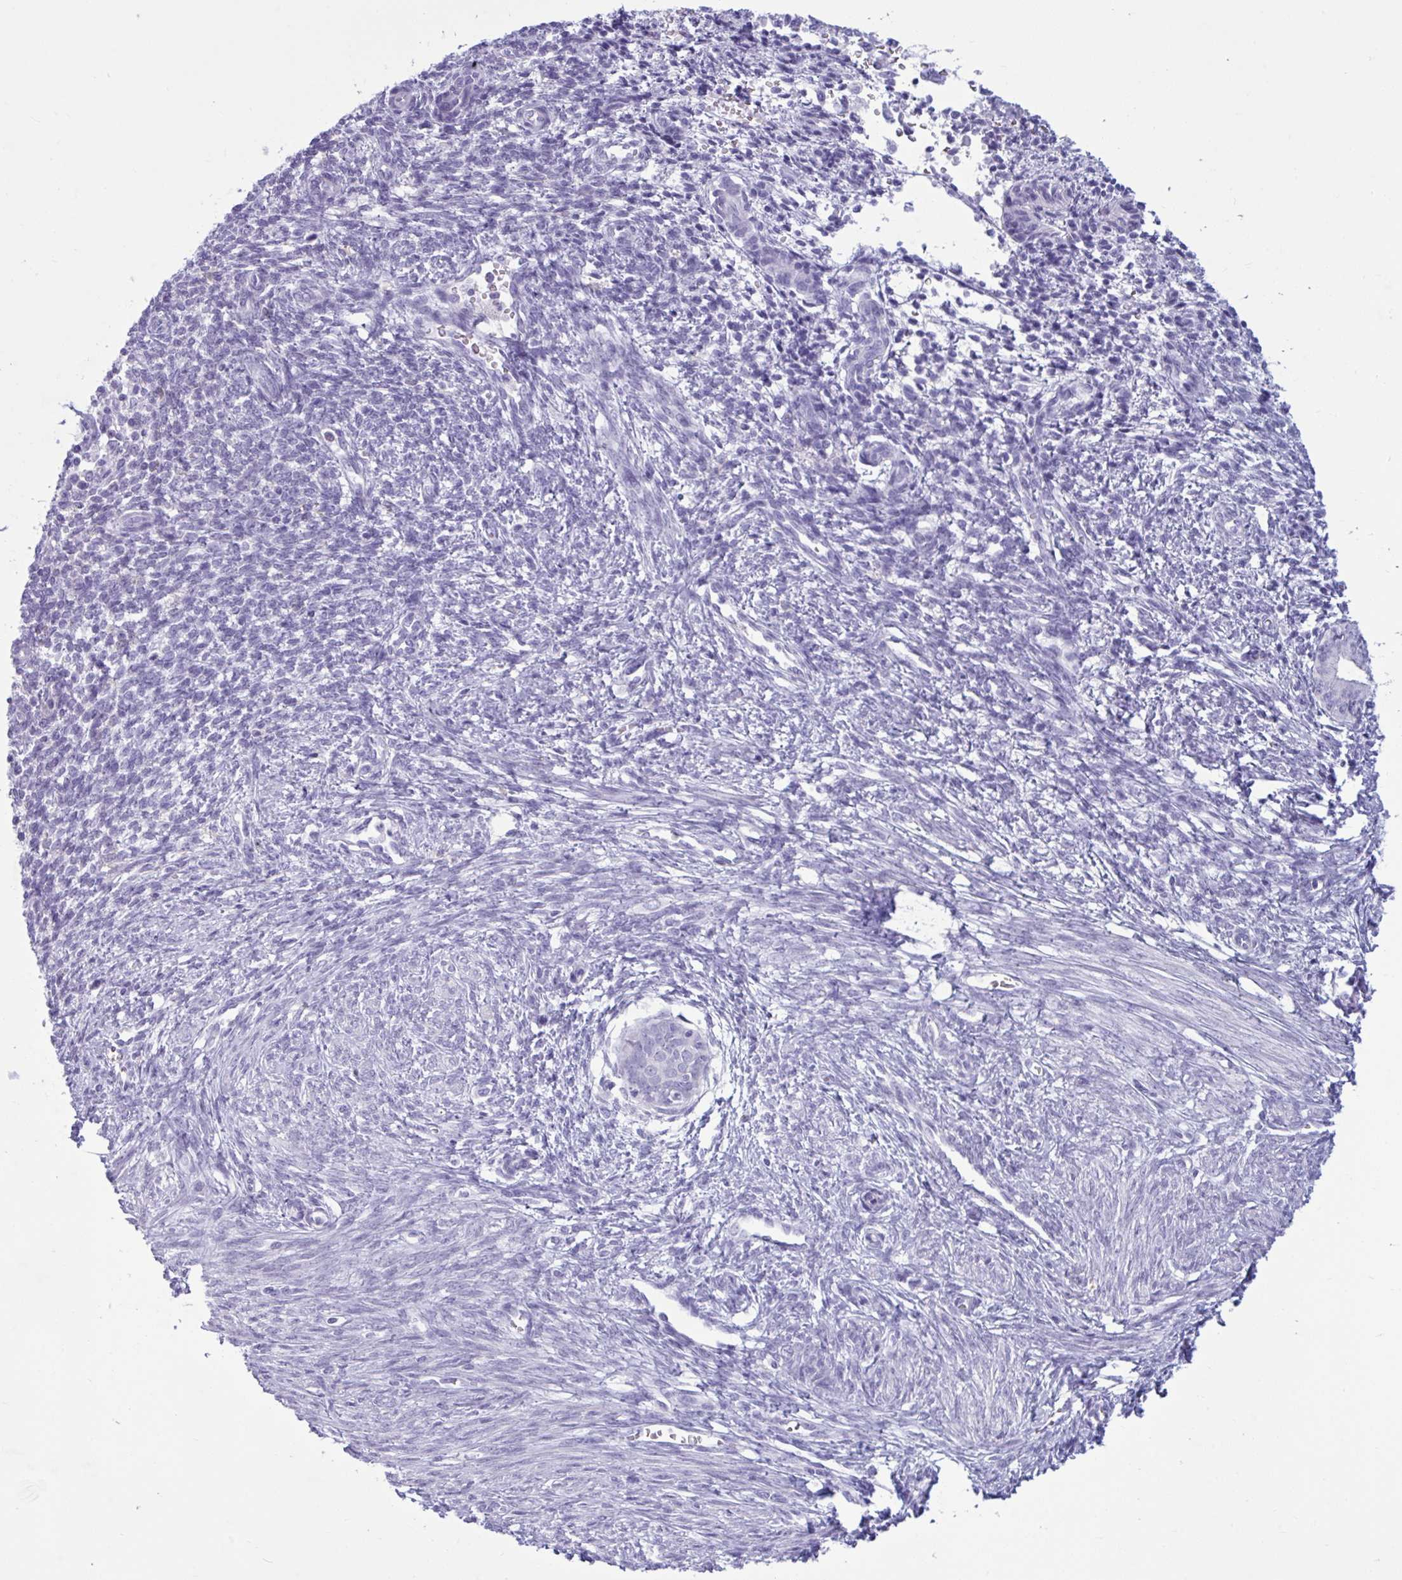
{"staining": {"intensity": "negative", "quantity": "none", "location": "none"}, "tissue": "endometrial cancer", "cell_type": "Tumor cells", "image_type": "cancer", "snomed": [{"axis": "morphology", "description": "Adenocarcinoma, NOS"}, {"axis": "topography", "description": "Endometrium"}], "caption": "The immunohistochemistry (IHC) micrograph has no significant staining in tumor cells of endometrial cancer (adenocarcinoma) tissue.", "gene": "ANKRD60", "patient": {"sex": "female", "age": 50}}